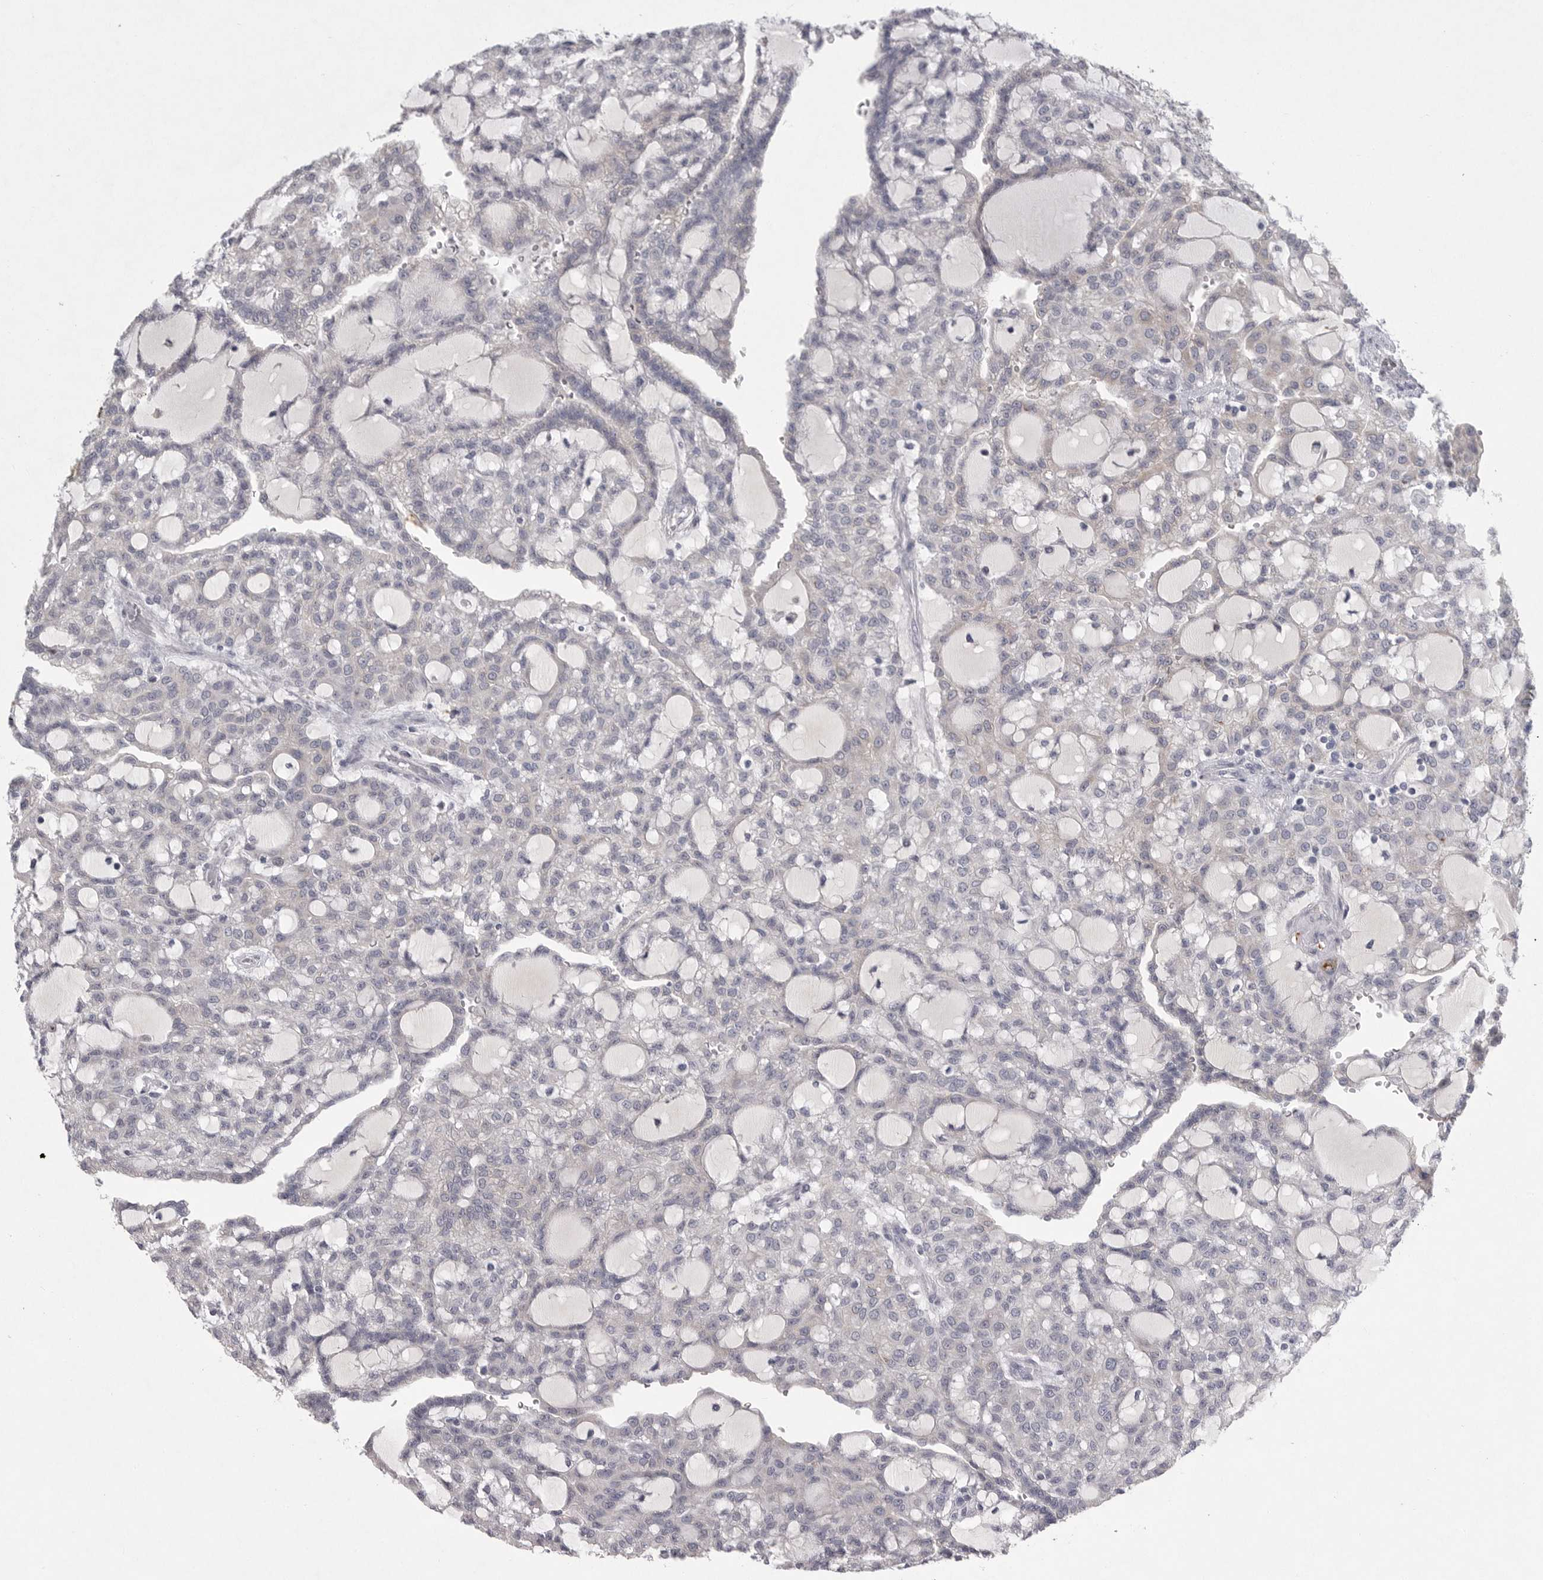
{"staining": {"intensity": "negative", "quantity": "none", "location": "none"}, "tissue": "renal cancer", "cell_type": "Tumor cells", "image_type": "cancer", "snomed": [{"axis": "morphology", "description": "Adenocarcinoma, NOS"}, {"axis": "topography", "description": "Kidney"}], "caption": "Immunohistochemical staining of adenocarcinoma (renal) demonstrates no significant expression in tumor cells.", "gene": "CRP", "patient": {"sex": "male", "age": 63}}